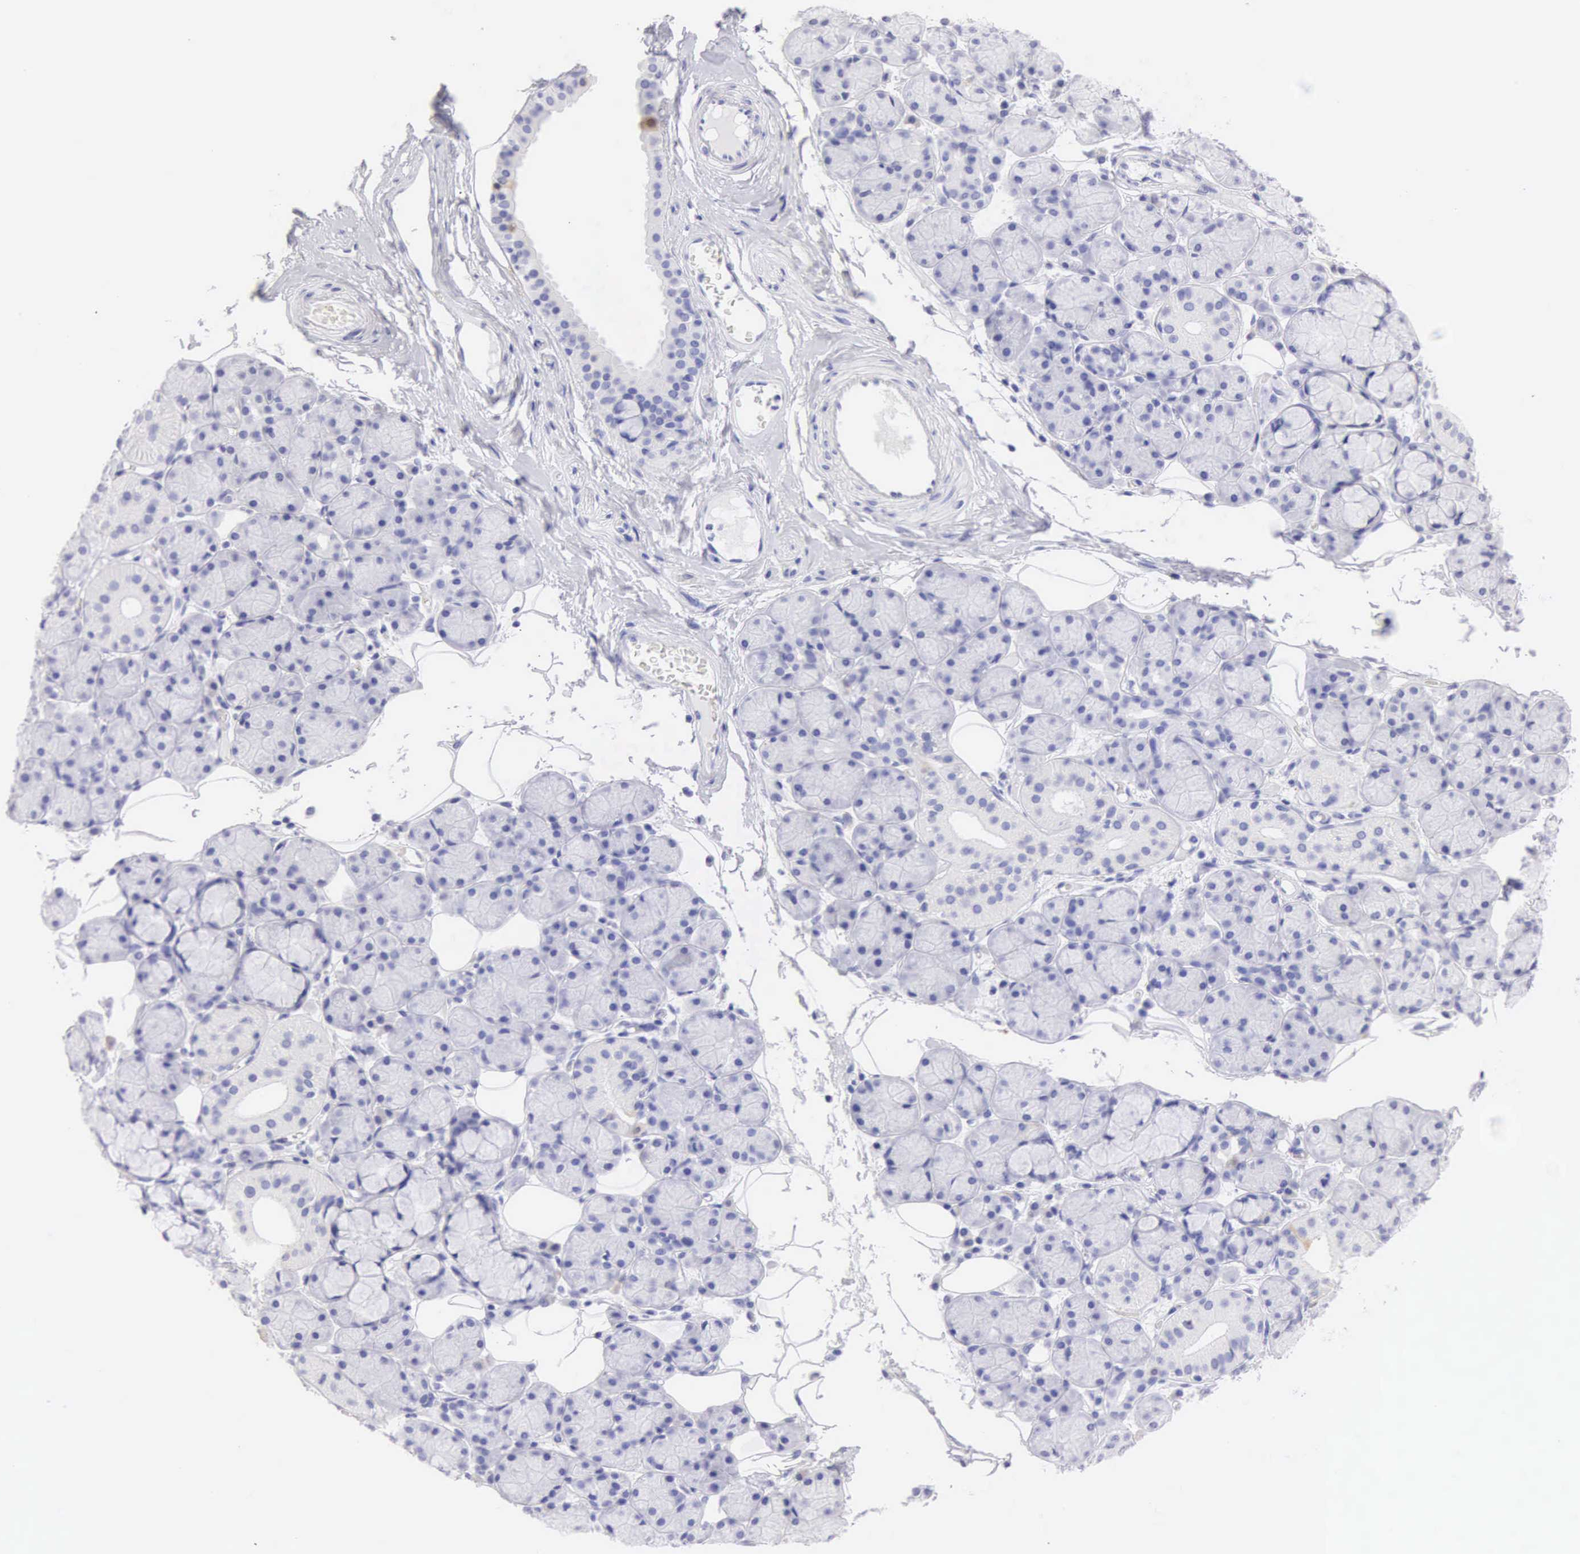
{"staining": {"intensity": "negative", "quantity": "none", "location": "none"}, "tissue": "salivary gland", "cell_type": "Glandular cells", "image_type": "normal", "snomed": [{"axis": "morphology", "description": "Normal tissue, NOS"}, {"axis": "topography", "description": "Salivary gland"}], "caption": "A high-resolution histopathology image shows IHC staining of normal salivary gland, which reveals no significant expression in glandular cells. (DAB (3,3'-diaminobenzidine) immunohistochemistry (IHC) visualized using brightfield microscopy, high magnification).", "gene": "CDKN2A", "patient": {"sex": "male", "age": 54}}